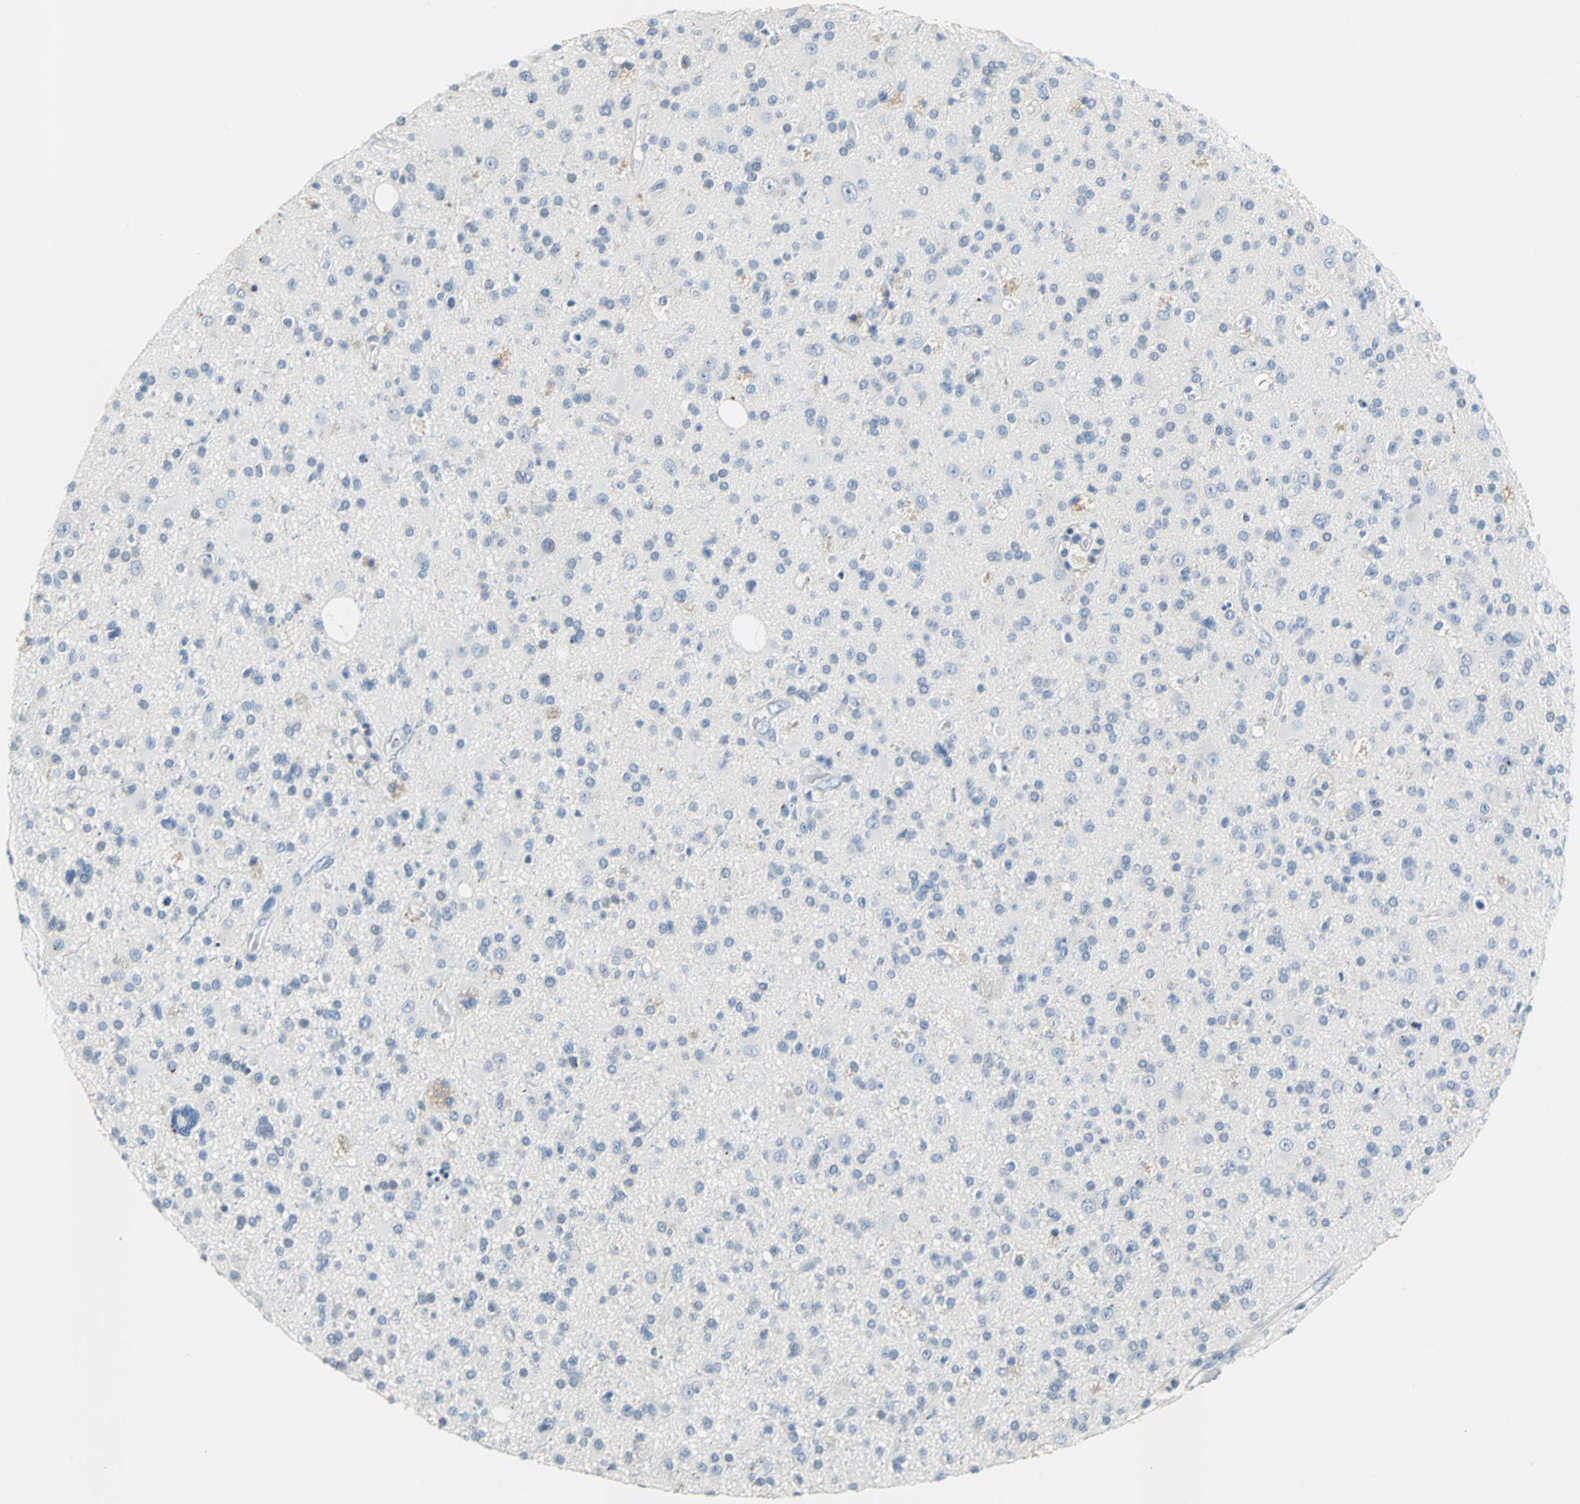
{"staining": {"intensity": "negative", "quantity": "none", "location": "none"}, "tissue": "glioma", "cell_type": "Tumor cells", "image_type": "cancer", "snomed": [{"axis": "morphology", "description": "Glioma, malignant, High grade"}, {"axis": "topography", "description": "Brain"}], "caption": "Immunohistochemistry (IHC) image of human glioma stained for a protein (brown), which displays no expression in tumor cells.", "gene": "MUC7", "patient": {"sex": "male", "age": 33}}